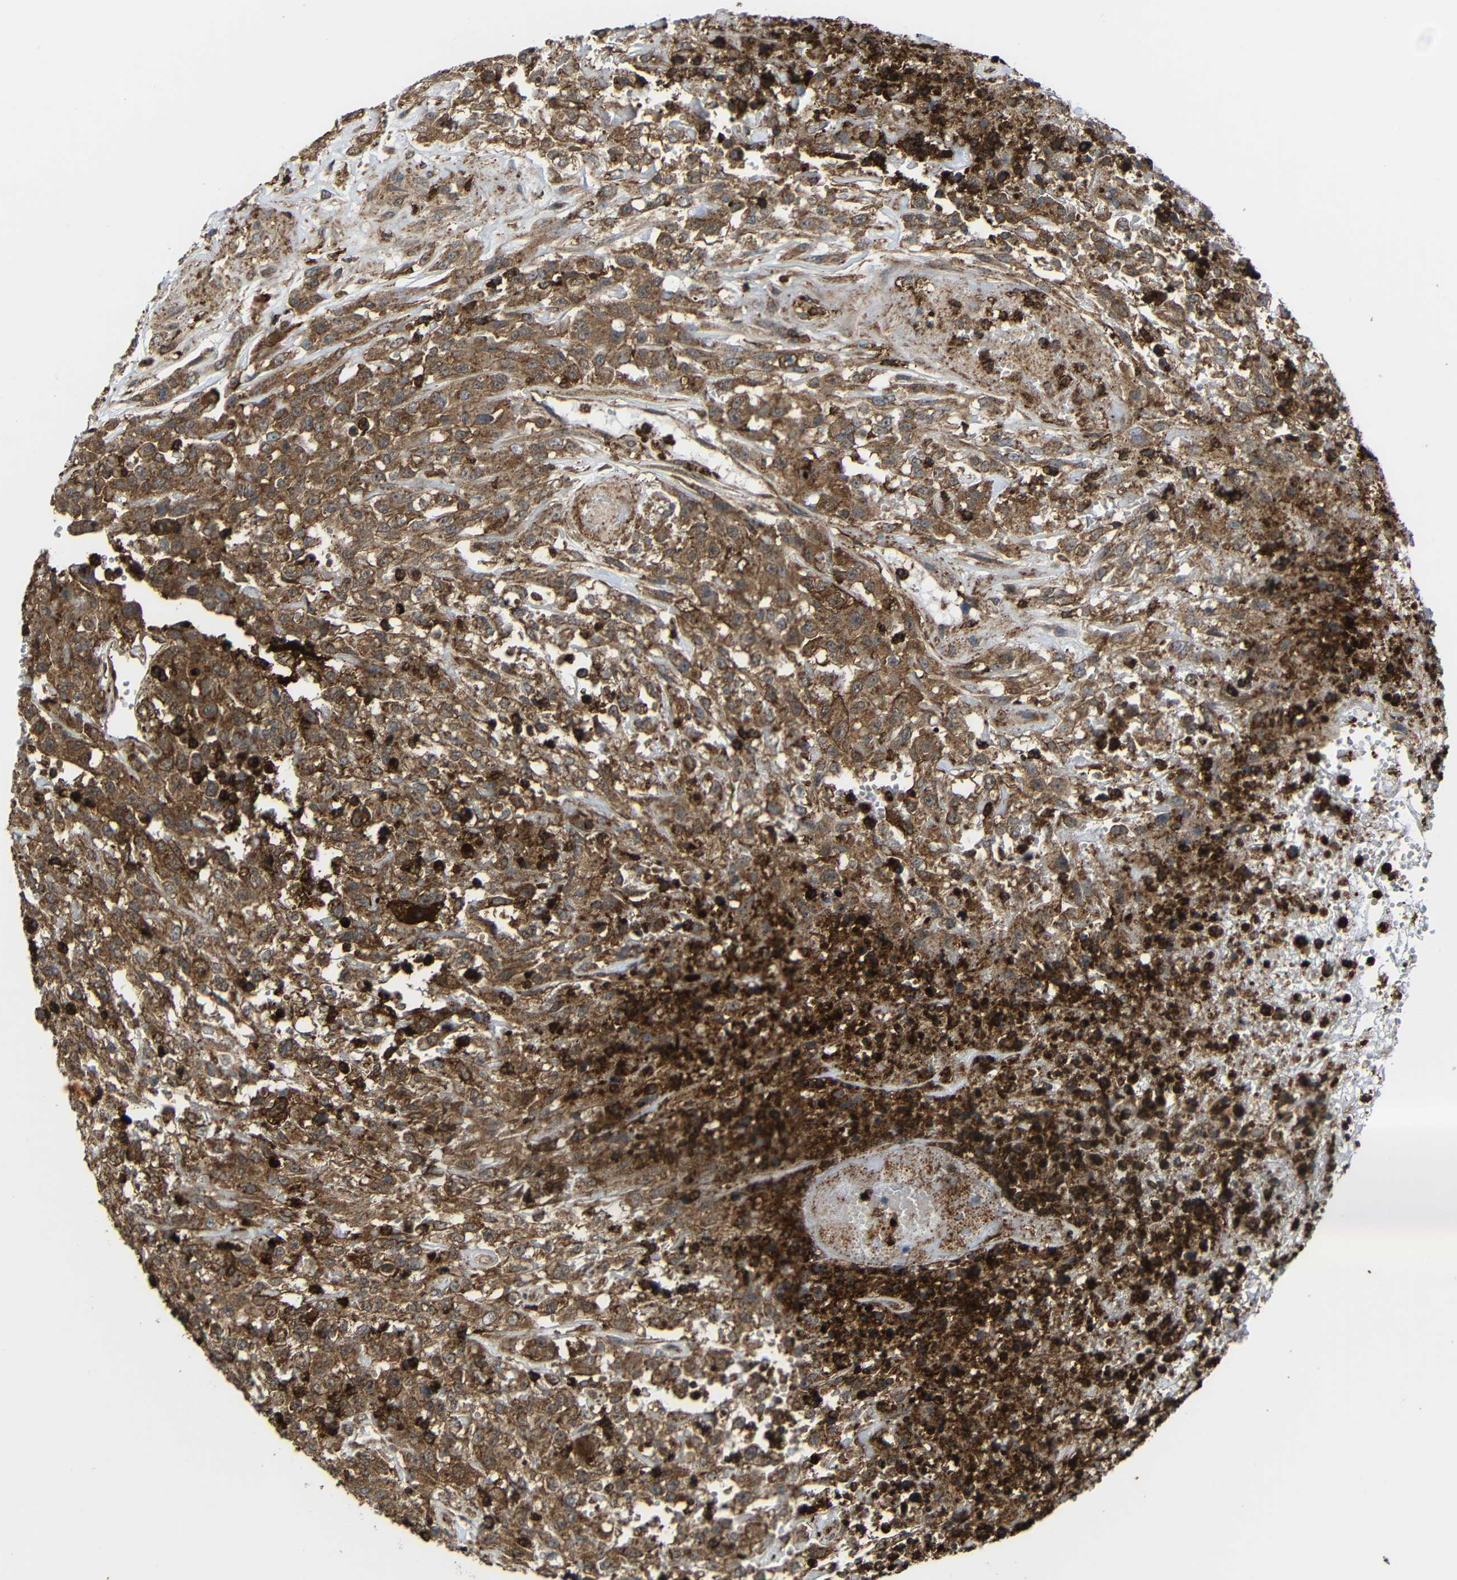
{"staining": {"intensity": "moderate", "quantity": ">75%", "location": "cytoplasmic/membranous"}, "tissue": "urothelial cancer", "cell_type": "Tumor cells", "image_type": "cancer", "snomed": [{"axis": "morphology", "description": "Urothelial carcinoma, High grade"}, {"axis": "topography", "description": "Urinary bladder"}], "caption": "Protein expression by immunohistochemistry (IHC) exhibits moderate cytoplasmic/membranous staining in approximately >75% of tumor cells in high-grade urothelial carcinoma.", "gene": "C1GALT1", "patient": {"sex": "male", "age": 46}}